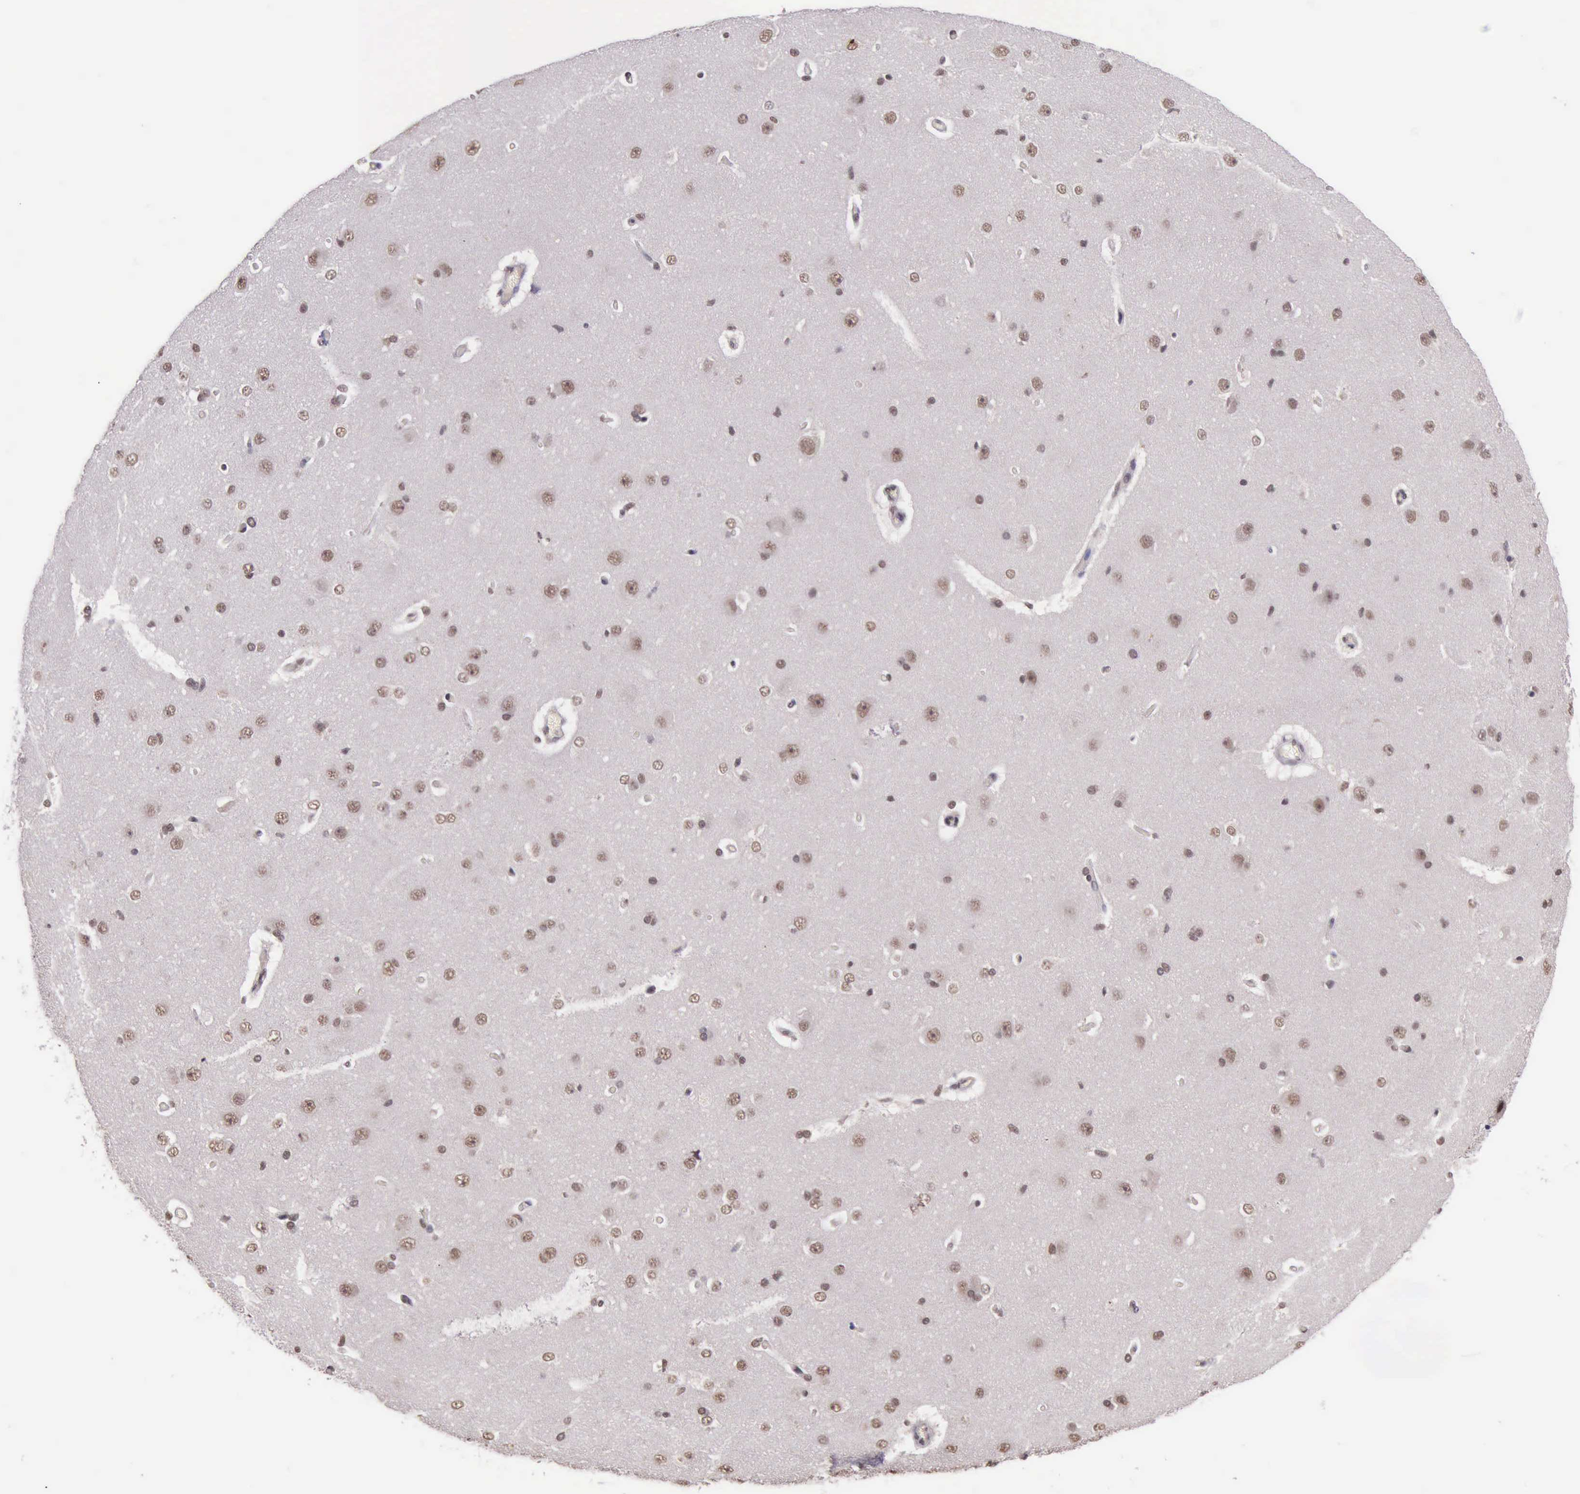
{"staining": {"intensity": "moderate", "quantity": "25%-75%", "location": "nuclear"}, "tissue": "cerebral cortex", "cell_type": "Endothelial cells", "image_type": "normal", "snomed": [{"axis": "morphology", "description": "Normal tissue, NOS"}, {"axis": "topography", "description": "Cerebral cortex"}], "caption": "A micrograph of human cerebral cortex stained for a protein displays moderate nuclear brown staining in endothelial cells.", "gene": "PRPF39", "patient": {"sex": "female", "age": 45}}